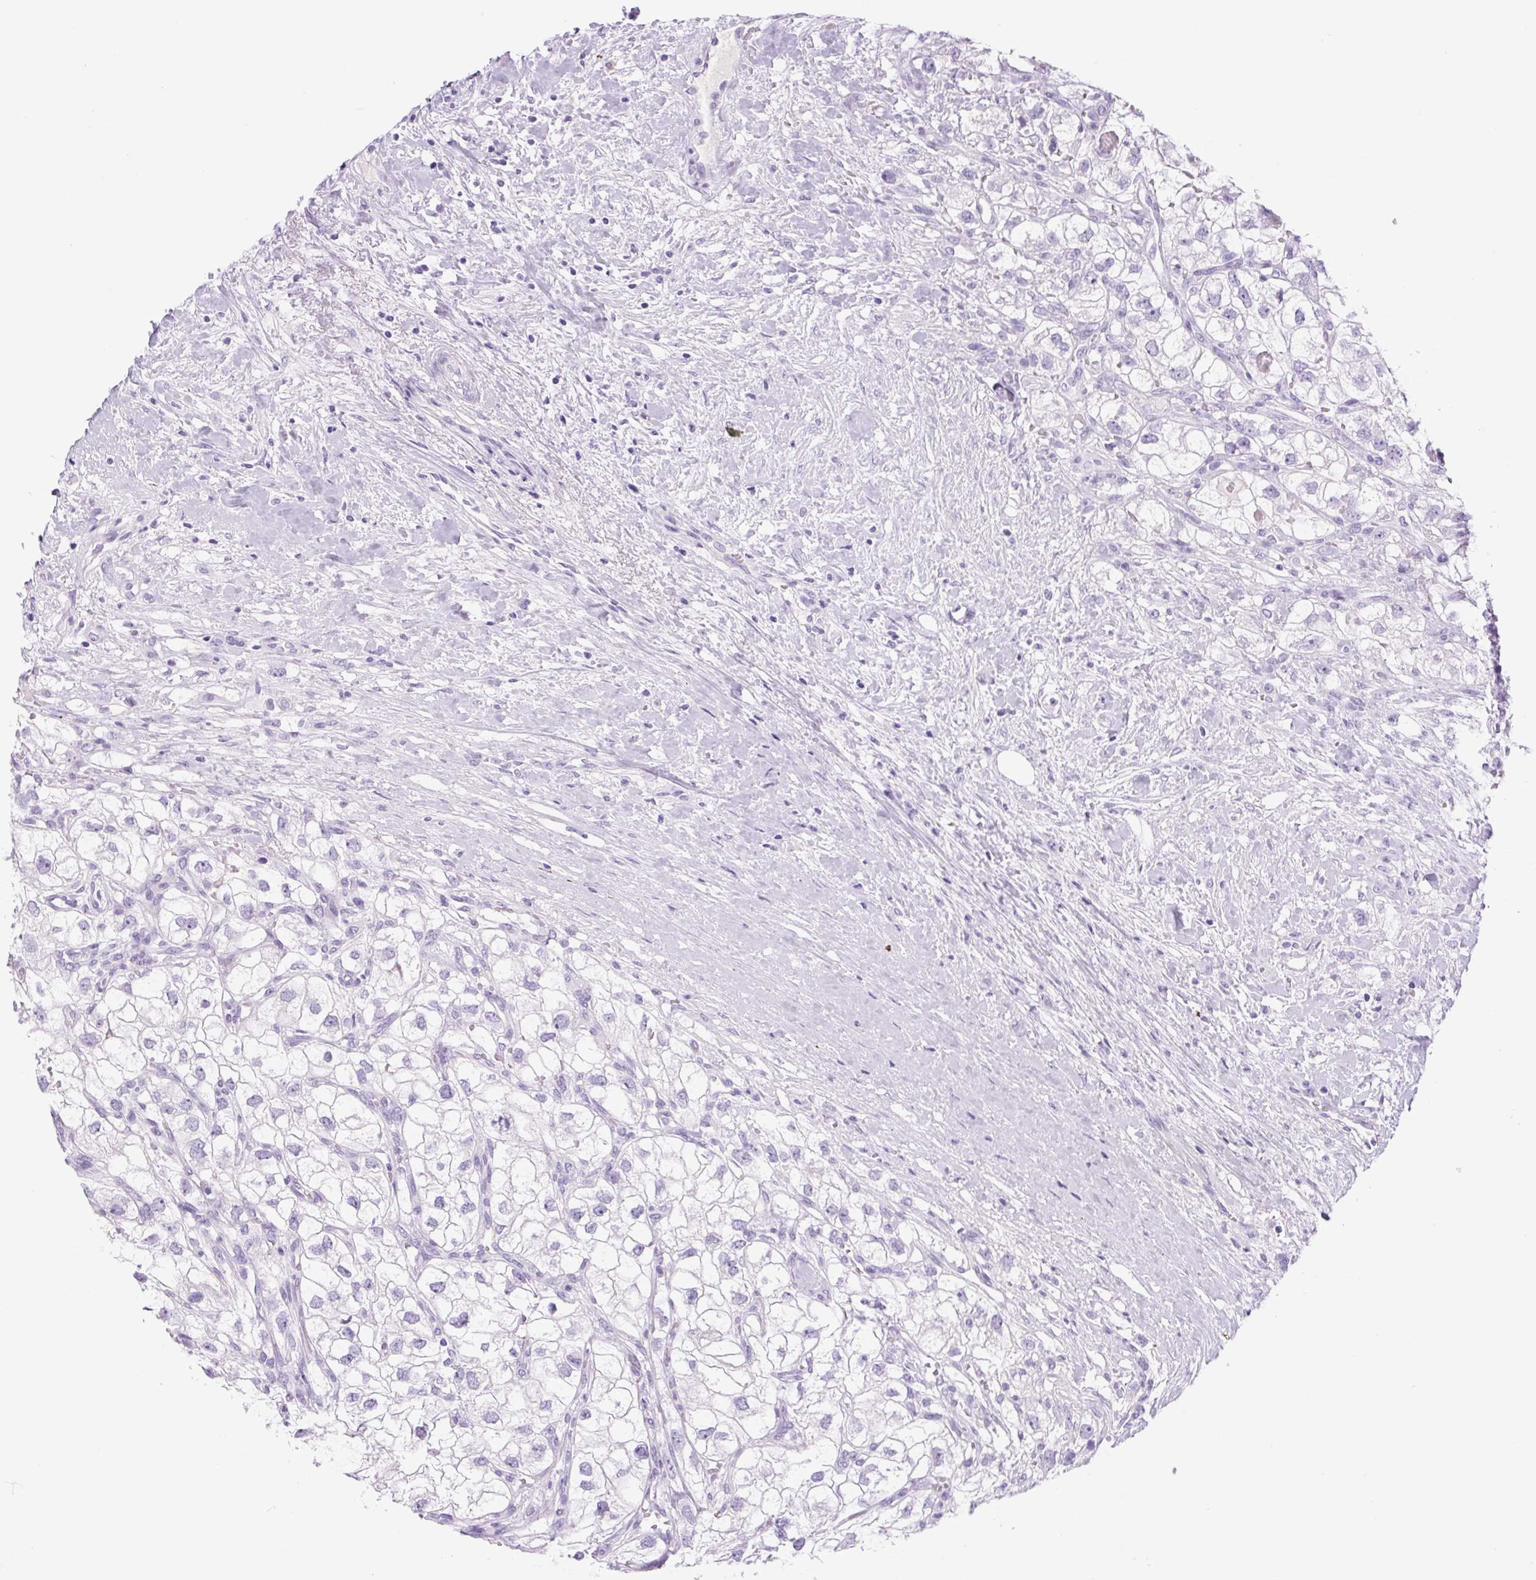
{"staining": {"intensity": "negative", "quantity": "none", "location": "none"}, "tissue": "renal cancer", "cell_type": "Tumor cells", "image_type": "cancer", "snomed": [{"axis": "morphology", "description": "Adenocarcinoma, NOS"}, {"axis": "topography", "description": "Kidney"}], "caption": "High magnification brightfield microscopy of adenocarcinoma (renal) stained with DAB (3,3'-diaminobenzidine) (brown) and counterstained with hematoxylin (blue): tumor cells show no significant positivity.", "gene": "PRRT1", "patient": {"sex": "male", "age": 59}}